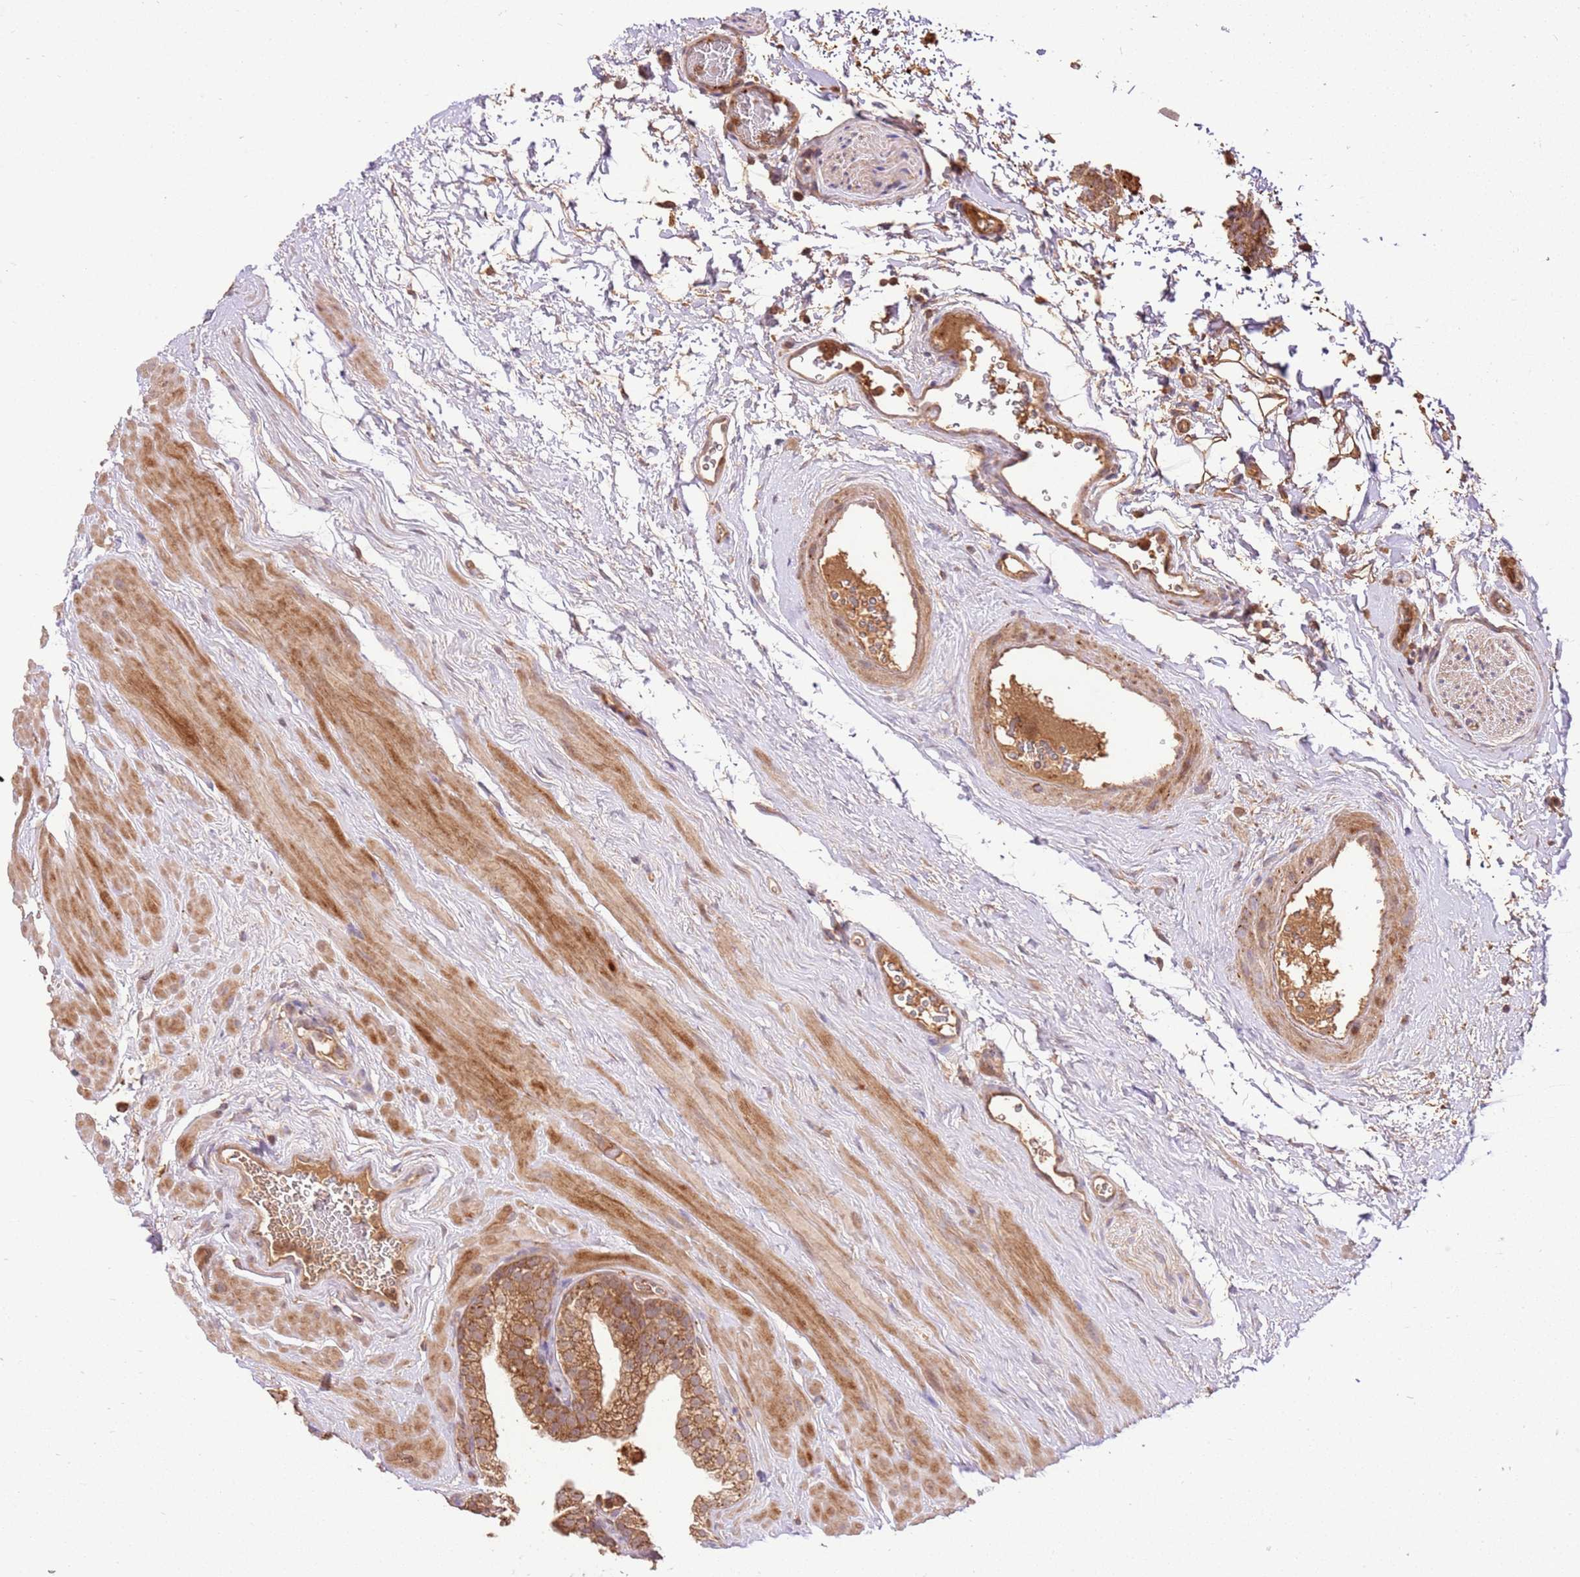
{"staining": {"intensity": "moderate", "quantity": ">75%", "location": "cytoplasmic/membranous"}, "tissue": "prostate", "cell_type": "Glandular cells", "image_type": "normal", "snomed": [{"axis": "morphology", "description": "Normal tissue, NOS"}, {"axis": "morphology", "description": "Urothelial carcinoma, Low grade"}, {"axis": "topography", "description": "Urinary bladder"}, {"axis": "topography", "description": "Prostate"}], "caption": "This image displays normal prostate stained with IHC to label a protein in brown. The cytoplasmic/membranous of glandular cells show moderate positivity for the protein. Nuclei are counter-stained blue.", "gene": "LRRC28", "patient": {"sex": "male", "age": 60}}